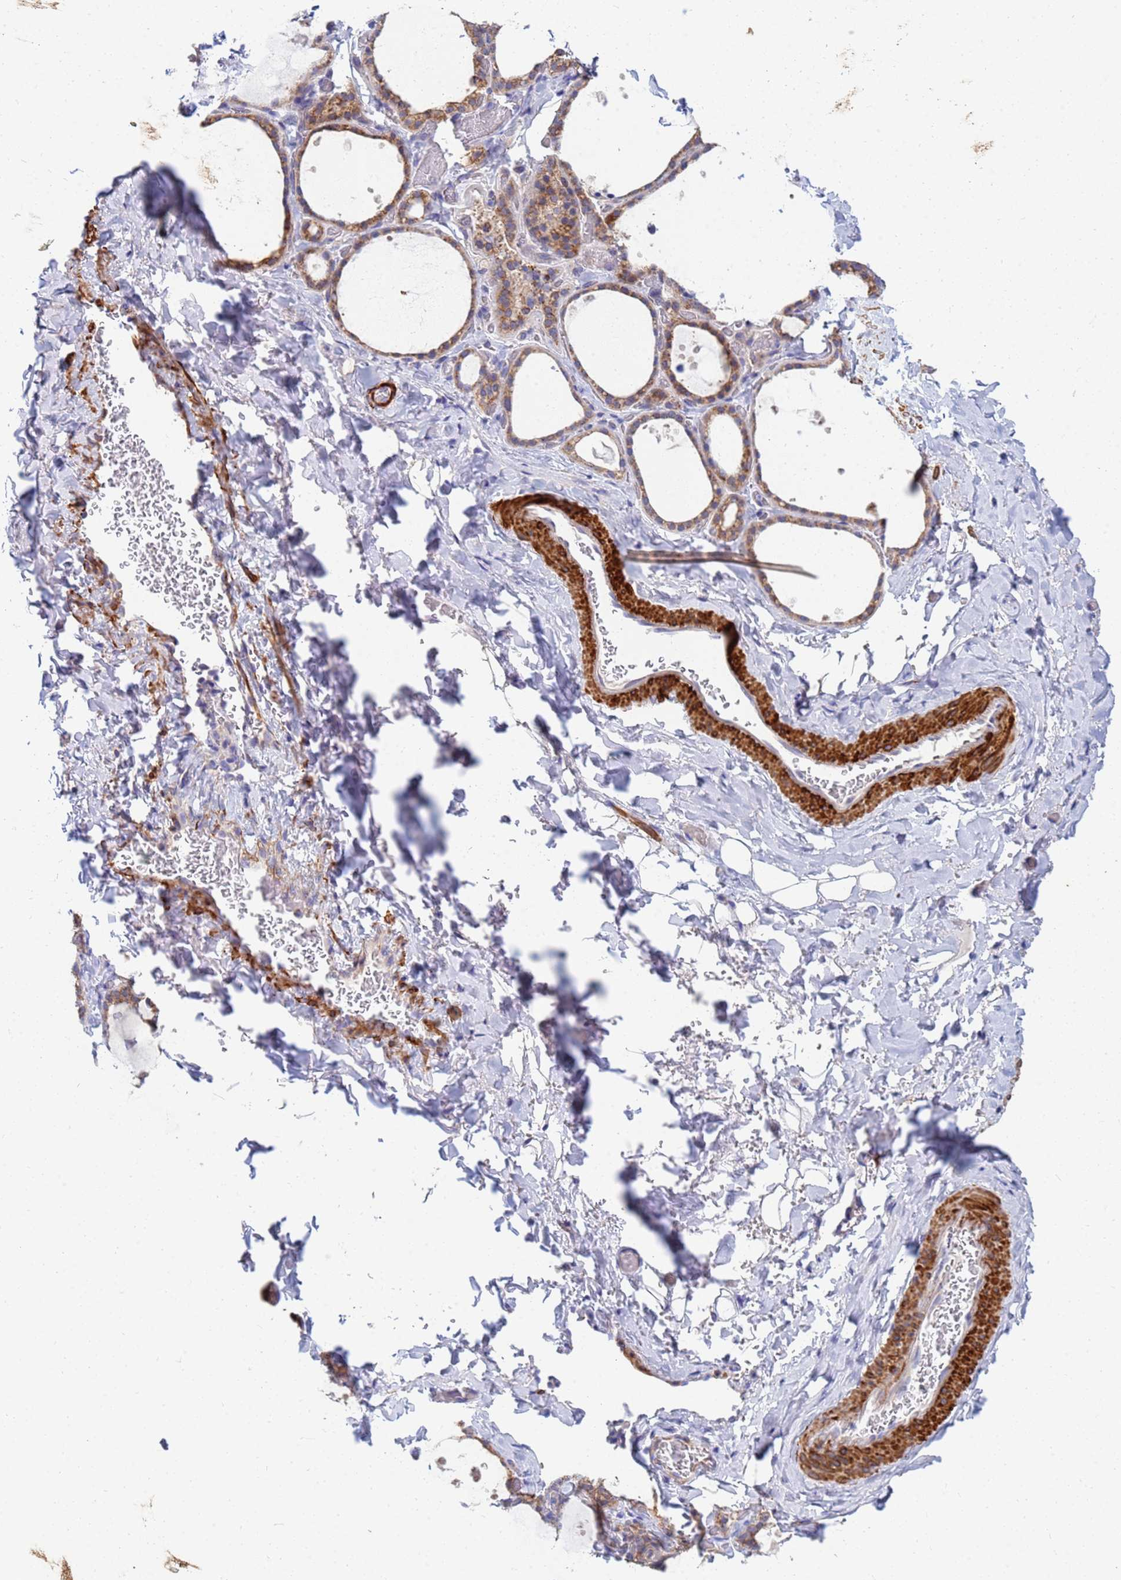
{"staining": {"intensity": "moderate", "quantity": ">75%", "location": "cytoplasmic/membranous"}, "tissue": "thyroid gland", "cell_type": "Glandular cells", "image_type": "normal", "snomed": [{"axis": "morphology", "description": "Normal tissue, NOS"}, {"axis": "topography", "description": "Thyroid gland"}], "caption": "IHC (DAB) staining of unremarkable thyroid gland exhibits moderate cytoplasmic/membranous protein expression in about >75% of glandular cells.", "gene": "SDR39U1", "patient": {"sex": "female", "age": 44}}